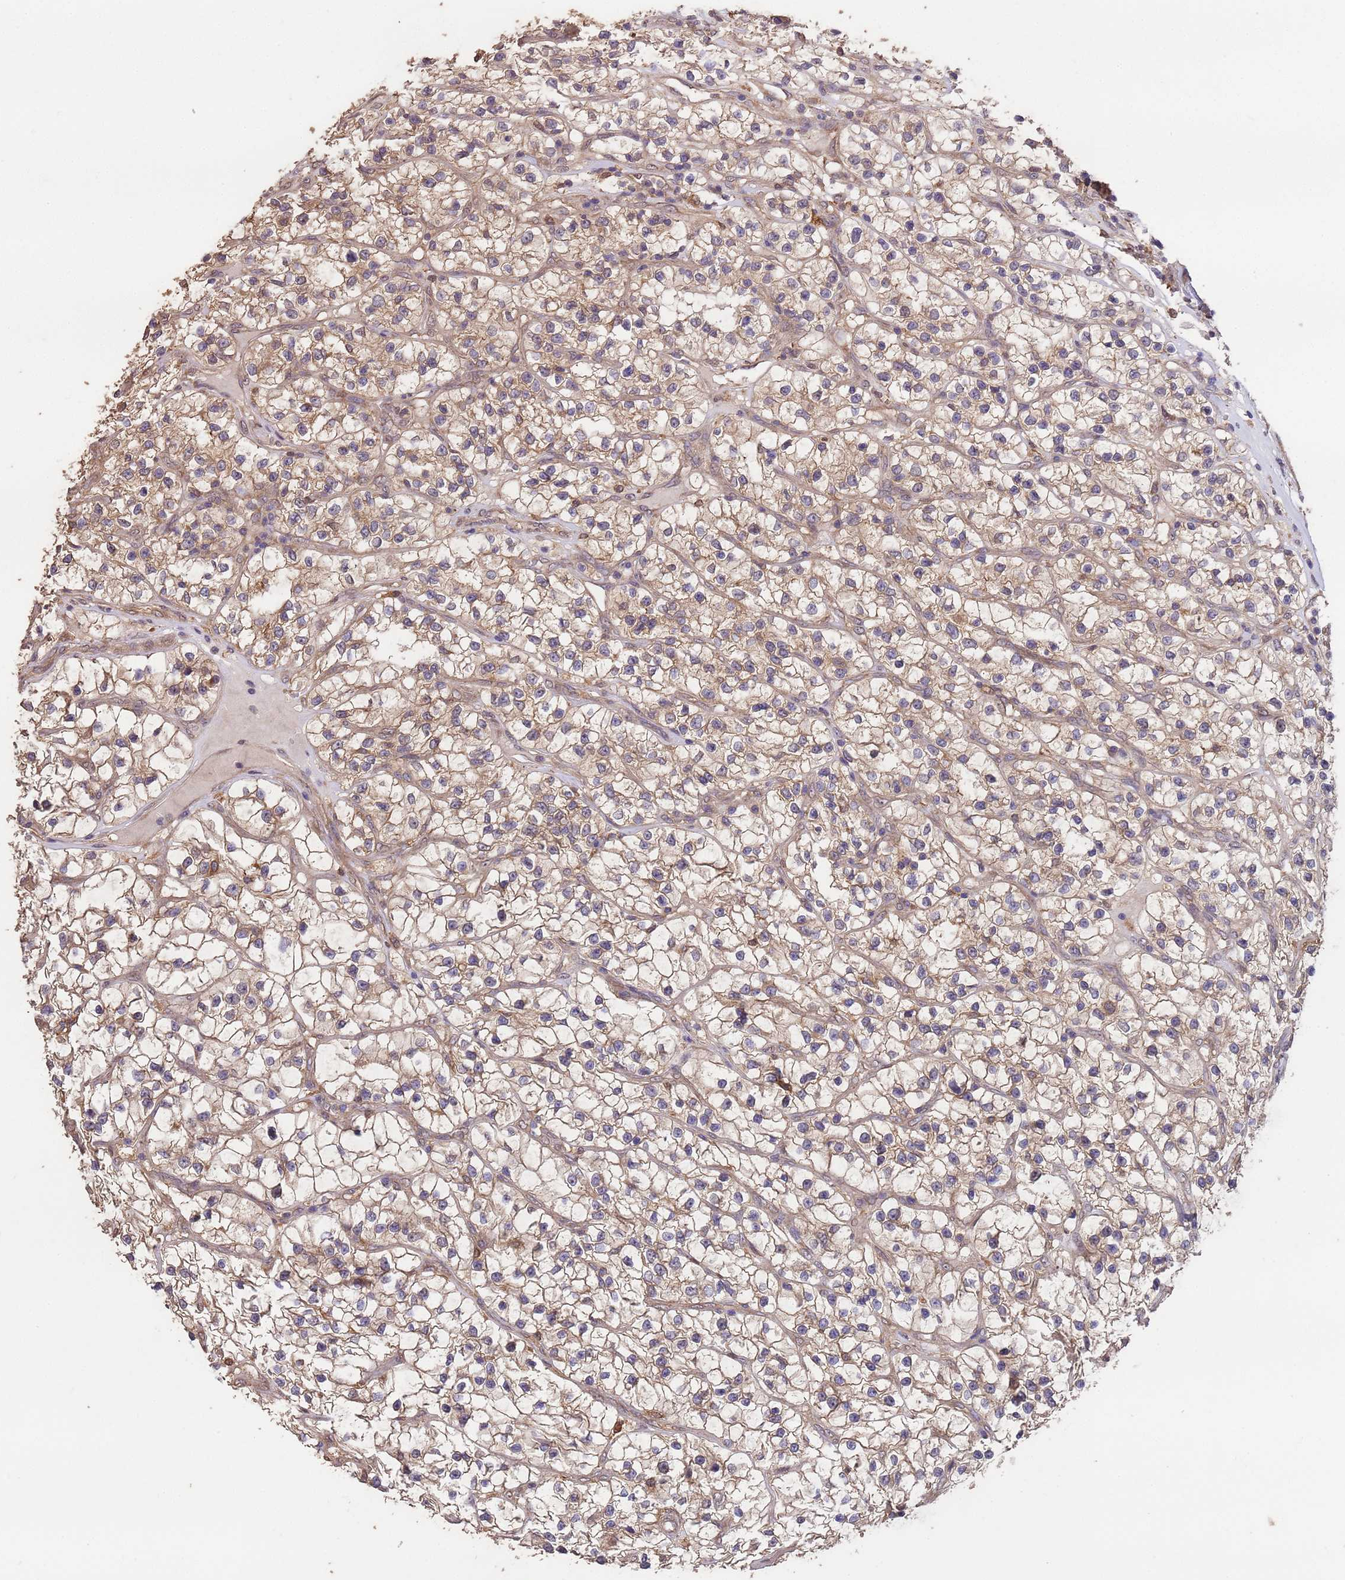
{"staining": {"intensity": "weak", "quantity": ">75%", "location": "cytoplasmic/membranous"}, "tissue": "renal cancer", "cell_type": "Tumor cells", "image_type": "cancer", "snomed": [{"axis": "morphology", "description": "Adenocarcinoma, NOS"}, {"axis": "topography", "description": "Kidney"}], "caption": "Renal cancer was stained to show a protein in brown. There is low levels of weak cytoplasmic/membranous staining in approximately >75% of tumor cells.", "gene": "NPHP1", "patient": {"sex": "female", "age": 57}}